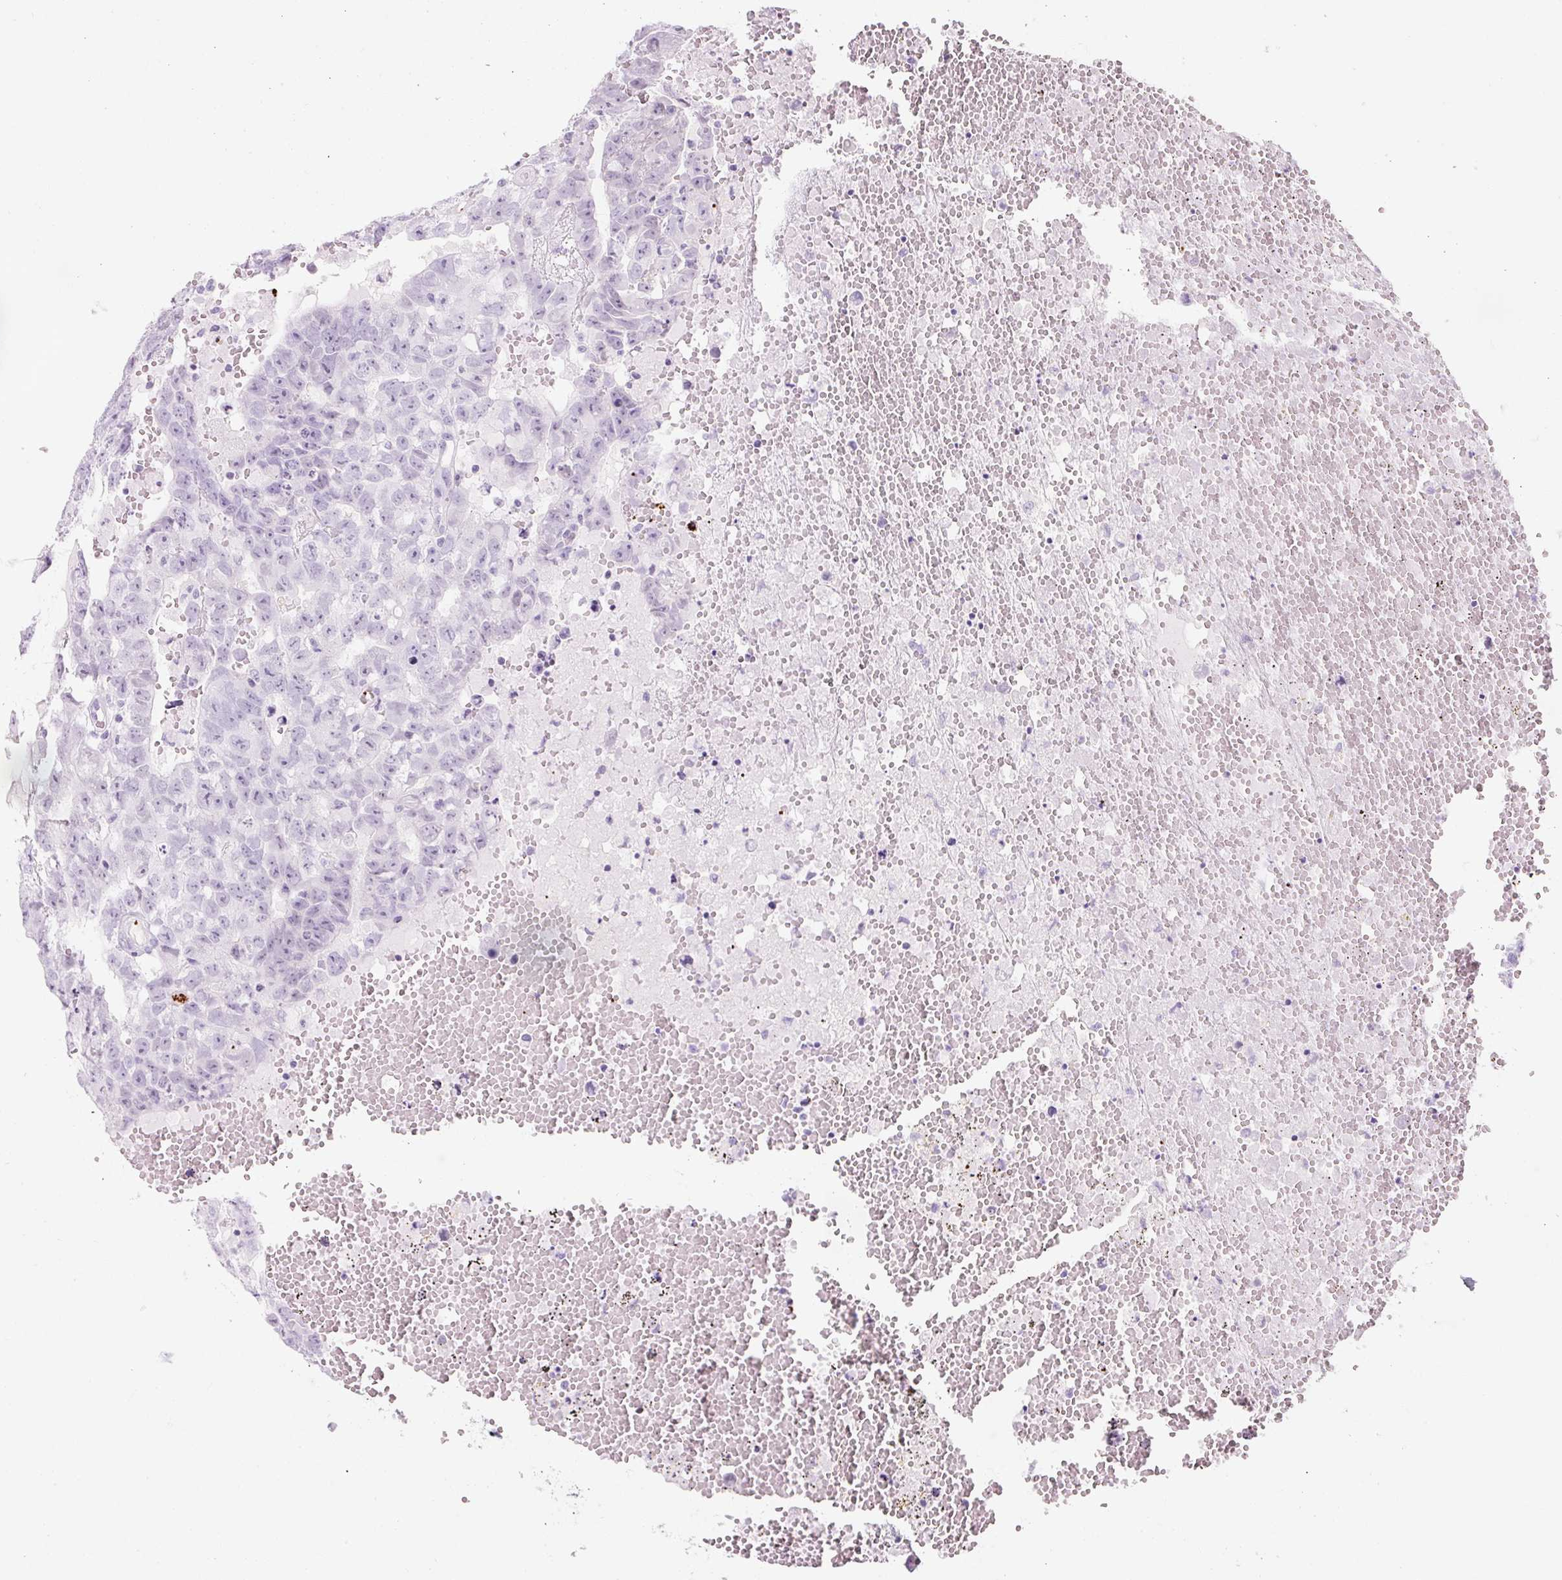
{"staining": {"intensity": "negative", "quantity": "none", "location": "none"}, "tissue": "testis cancer", "cell_type": "Tumor cells", "image_type": "cancer", "snomed": [{"axis": "morphology", "description": "Carcinoma, Embryonal, NOS"}, {"axis": "topography", "description": "Testis"}], "caption": "Tumor cells are negative for protein expression in human testis embryonal carcinoma.", "gene": "PF4V1", "patient": {"sex": "male", "age": 25}}